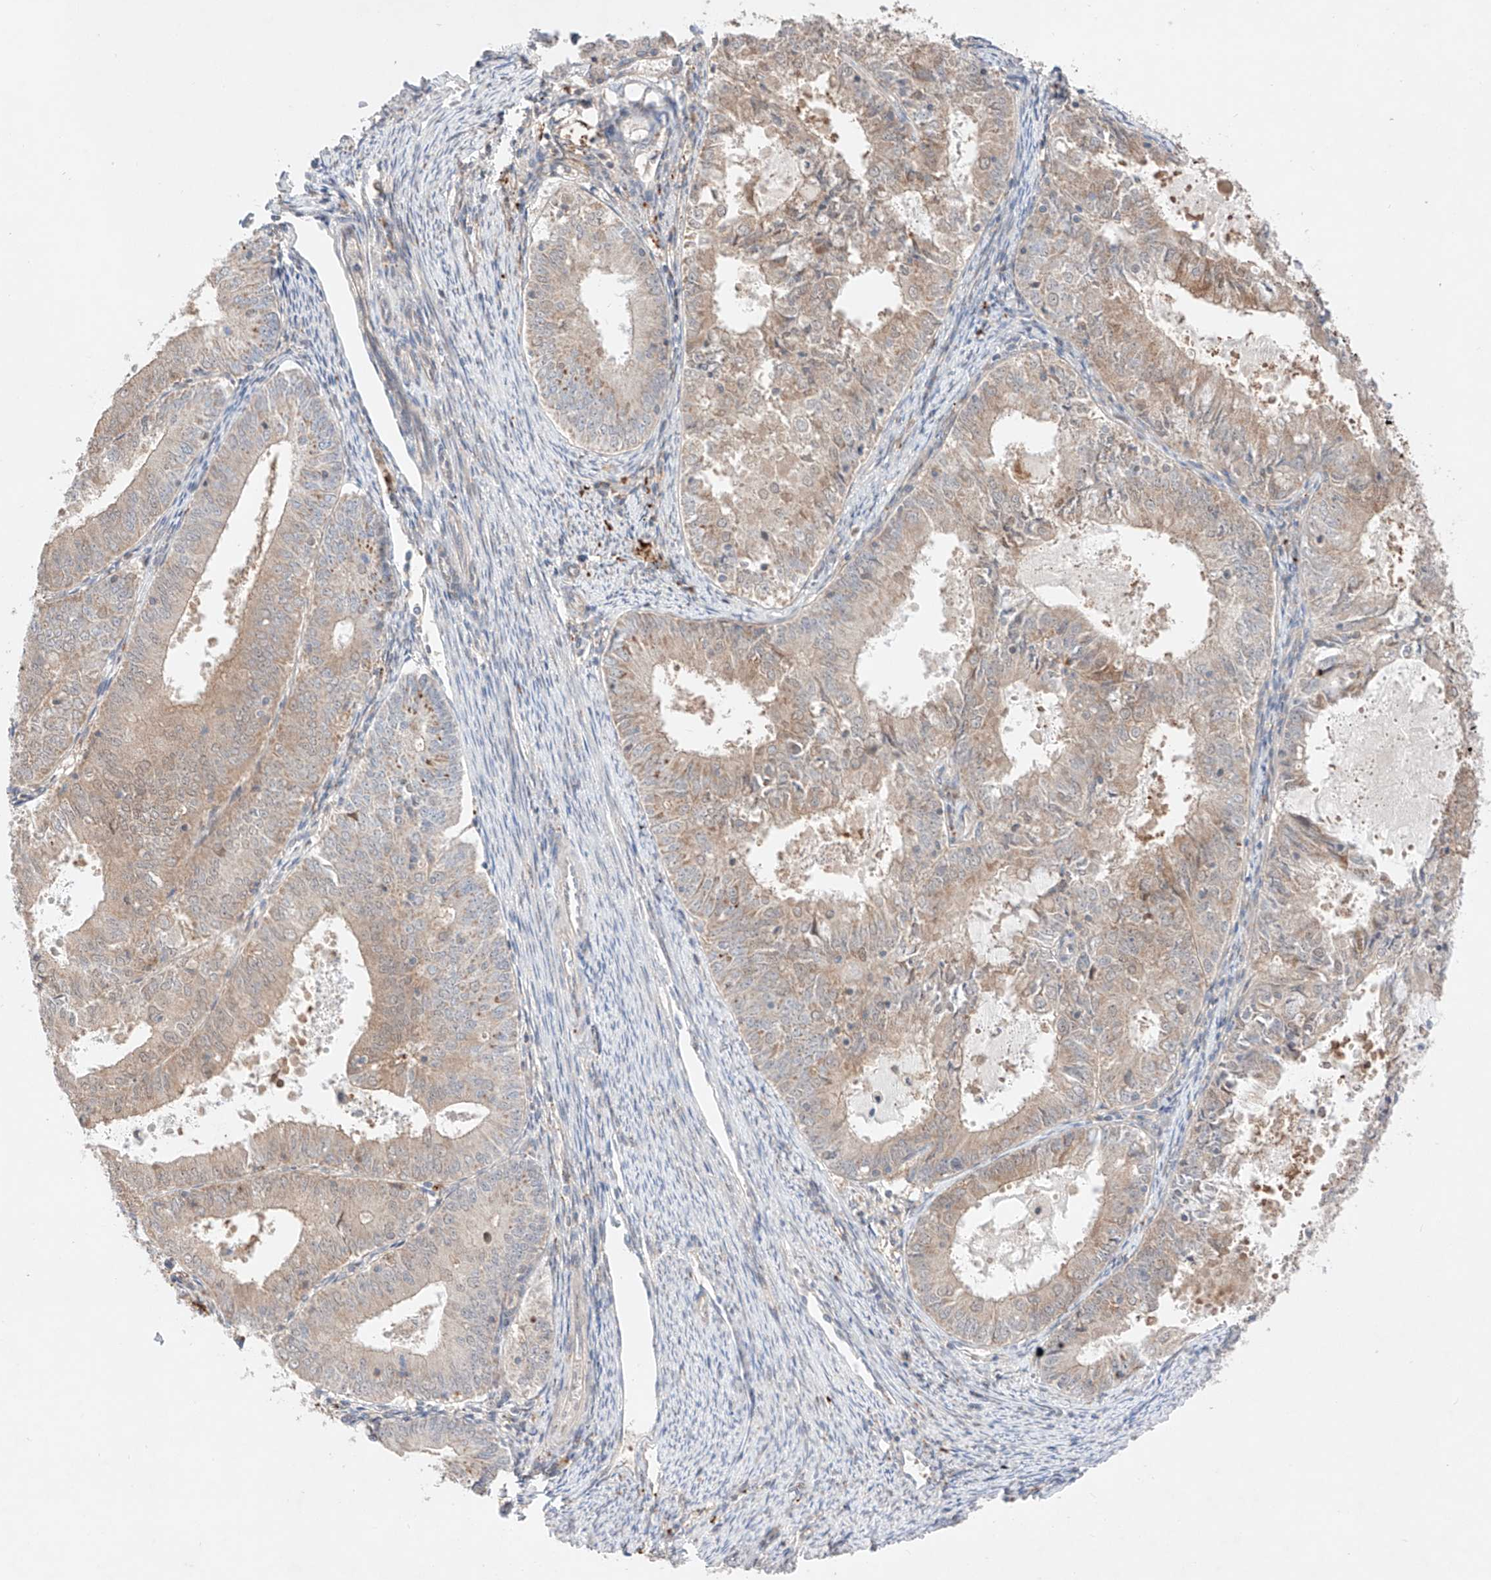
{"staining": {"intensity": "weak", "quantity": "25%-75%", "location": "cytoplasmic/membranous"}, "tissue": "endometrial cancer", "cell_type": "Tumor cells", "image_type": "cancer", "snomed": [{"axis": "morphology", "description": "Adenocarcinoma, NOS"}, {"axis": "topography", "description": "Endometrium"}], "caption": "DAB immunohistochemical staining of human endometrial cancer shows weak cytoplasmic/membranous protein positivity in approximately 25%-75% of tumor cells.", "gene": "GCNT1", "patient": {"sex": "female", "age": 57}}